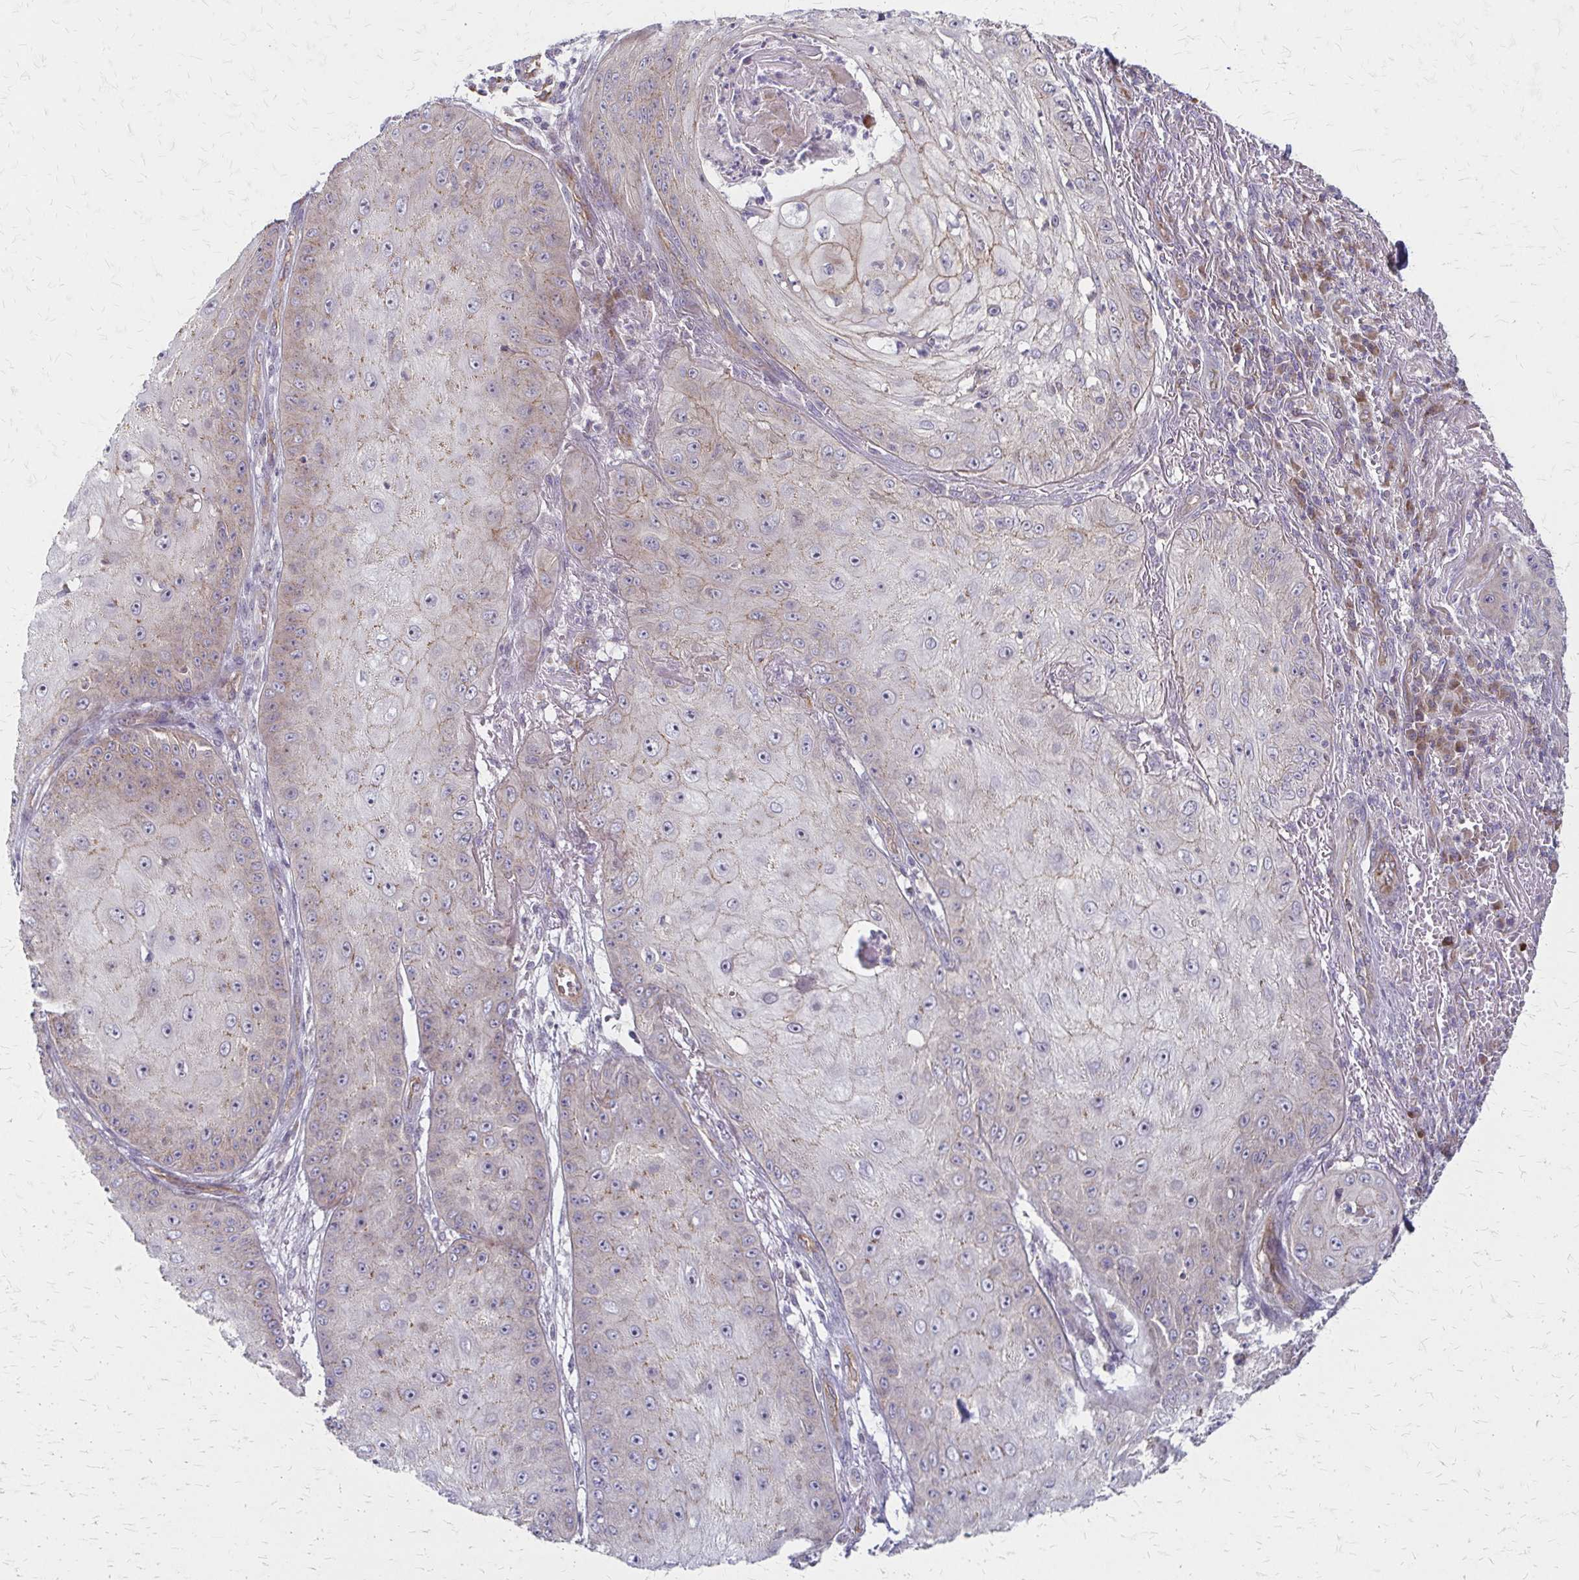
{"staining": {"intensity": "weak", "quantity": "<25%", "location": "cytoplasmic/membranous"}, "tissue": "skin cancer", "cell_type": "Tumor cells", "image_type": "cancer", "snomed": [{"axis": "morphology", "description": "Squamous cell carcinoma, NOS"}, {"axis": "topography", "description": "Skin"}], "caption": "Tumor cells show no significant positivity in skin cancer (squamous cell carcinoma).", "gene": "ZNF383", "patient": {"sex": "male", "age": 70}}